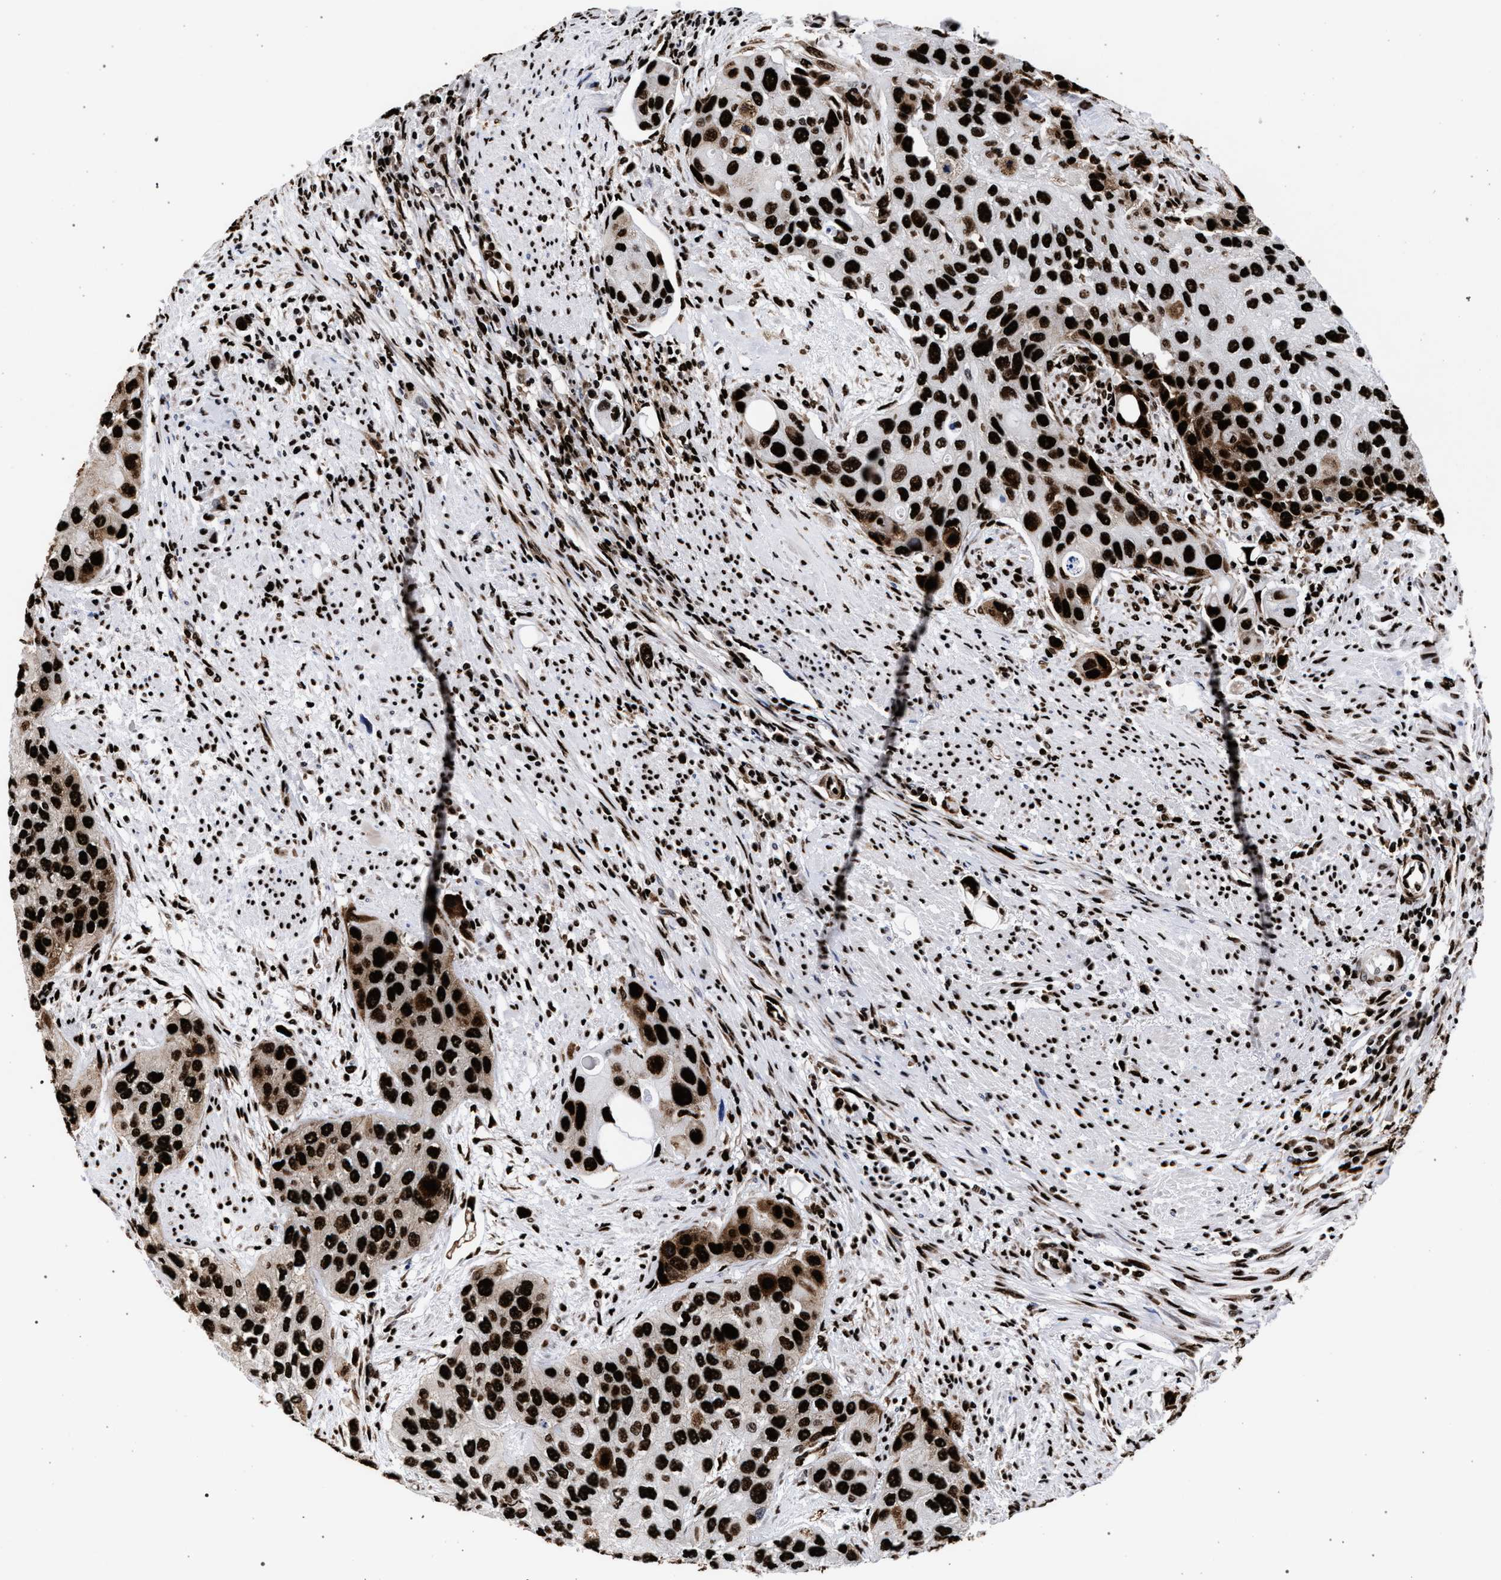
{"staining": {"intensity": "strong", "quantity": ">75%", "location": "nuclear"}, "tissue": "urothelial cancer", "cell_type": "Tumor cells", "image_type": "cancer", "snomed": [{"axis": "morphology", "description": "Urothelial carcinoma, High grade"}, {"axis": "topography", "description": "Urinary bladder"}], "caption": "High-power microscopy captured an immunohistochemistry image of urothelial cancer, revealing strong nuclear positivity in about >75% of tumor cells.", "gene": "HNRNPA1", "patient": {"sex": "female", "age": 56}}